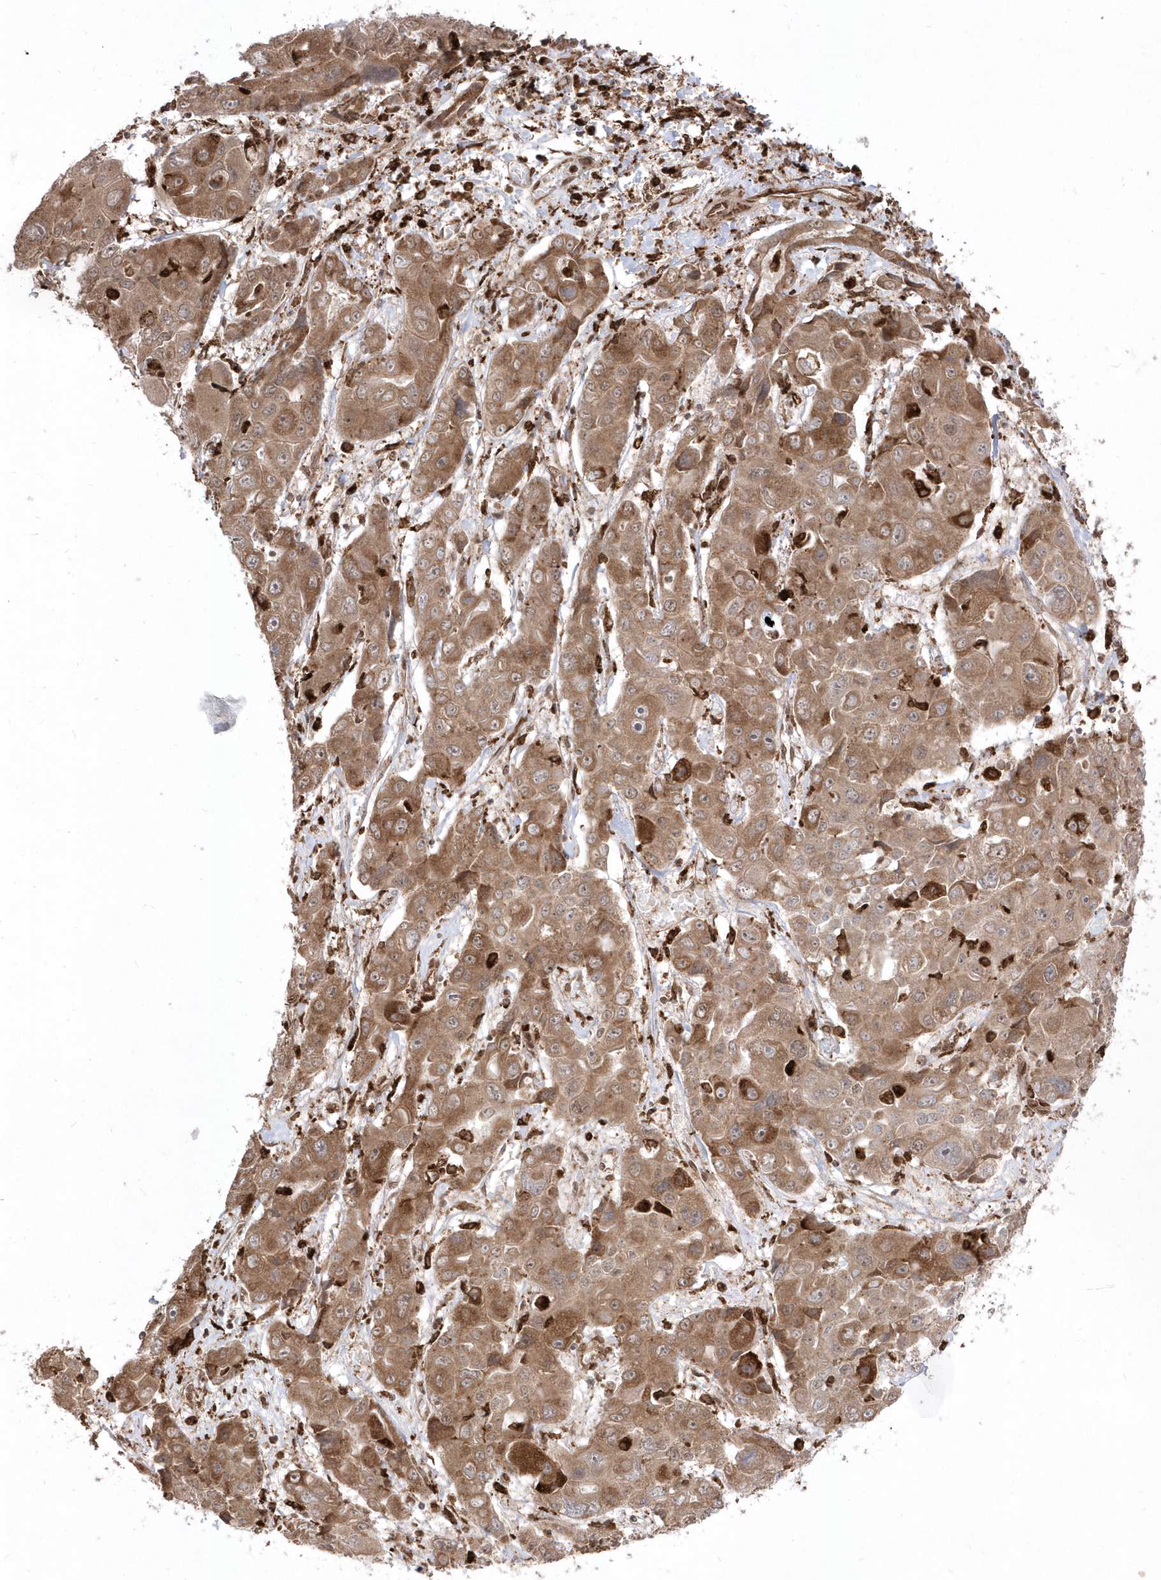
{"staining": {"intensity": "moderate", "quantity": ">75%", "location": "cytoplasmic/membranous,nuclear"}, "tissue": "liver cancer", "cell_type": "Tumor cells", "image_type": "cancer", "snomed": [{"axis": "morphology", "description": "Cholangiocarcinoma"}, {"axis": "topography", "description": "Liver"}], "caption": "A micrograph of liver cancer (cholangiocarcinoma) stained for a protein reveals moderate cytoplasmic/membranous and nuclear brown staining in tumor cells.", "gene": "EPC2", "patient": {"sex": "male", "age": 67}}